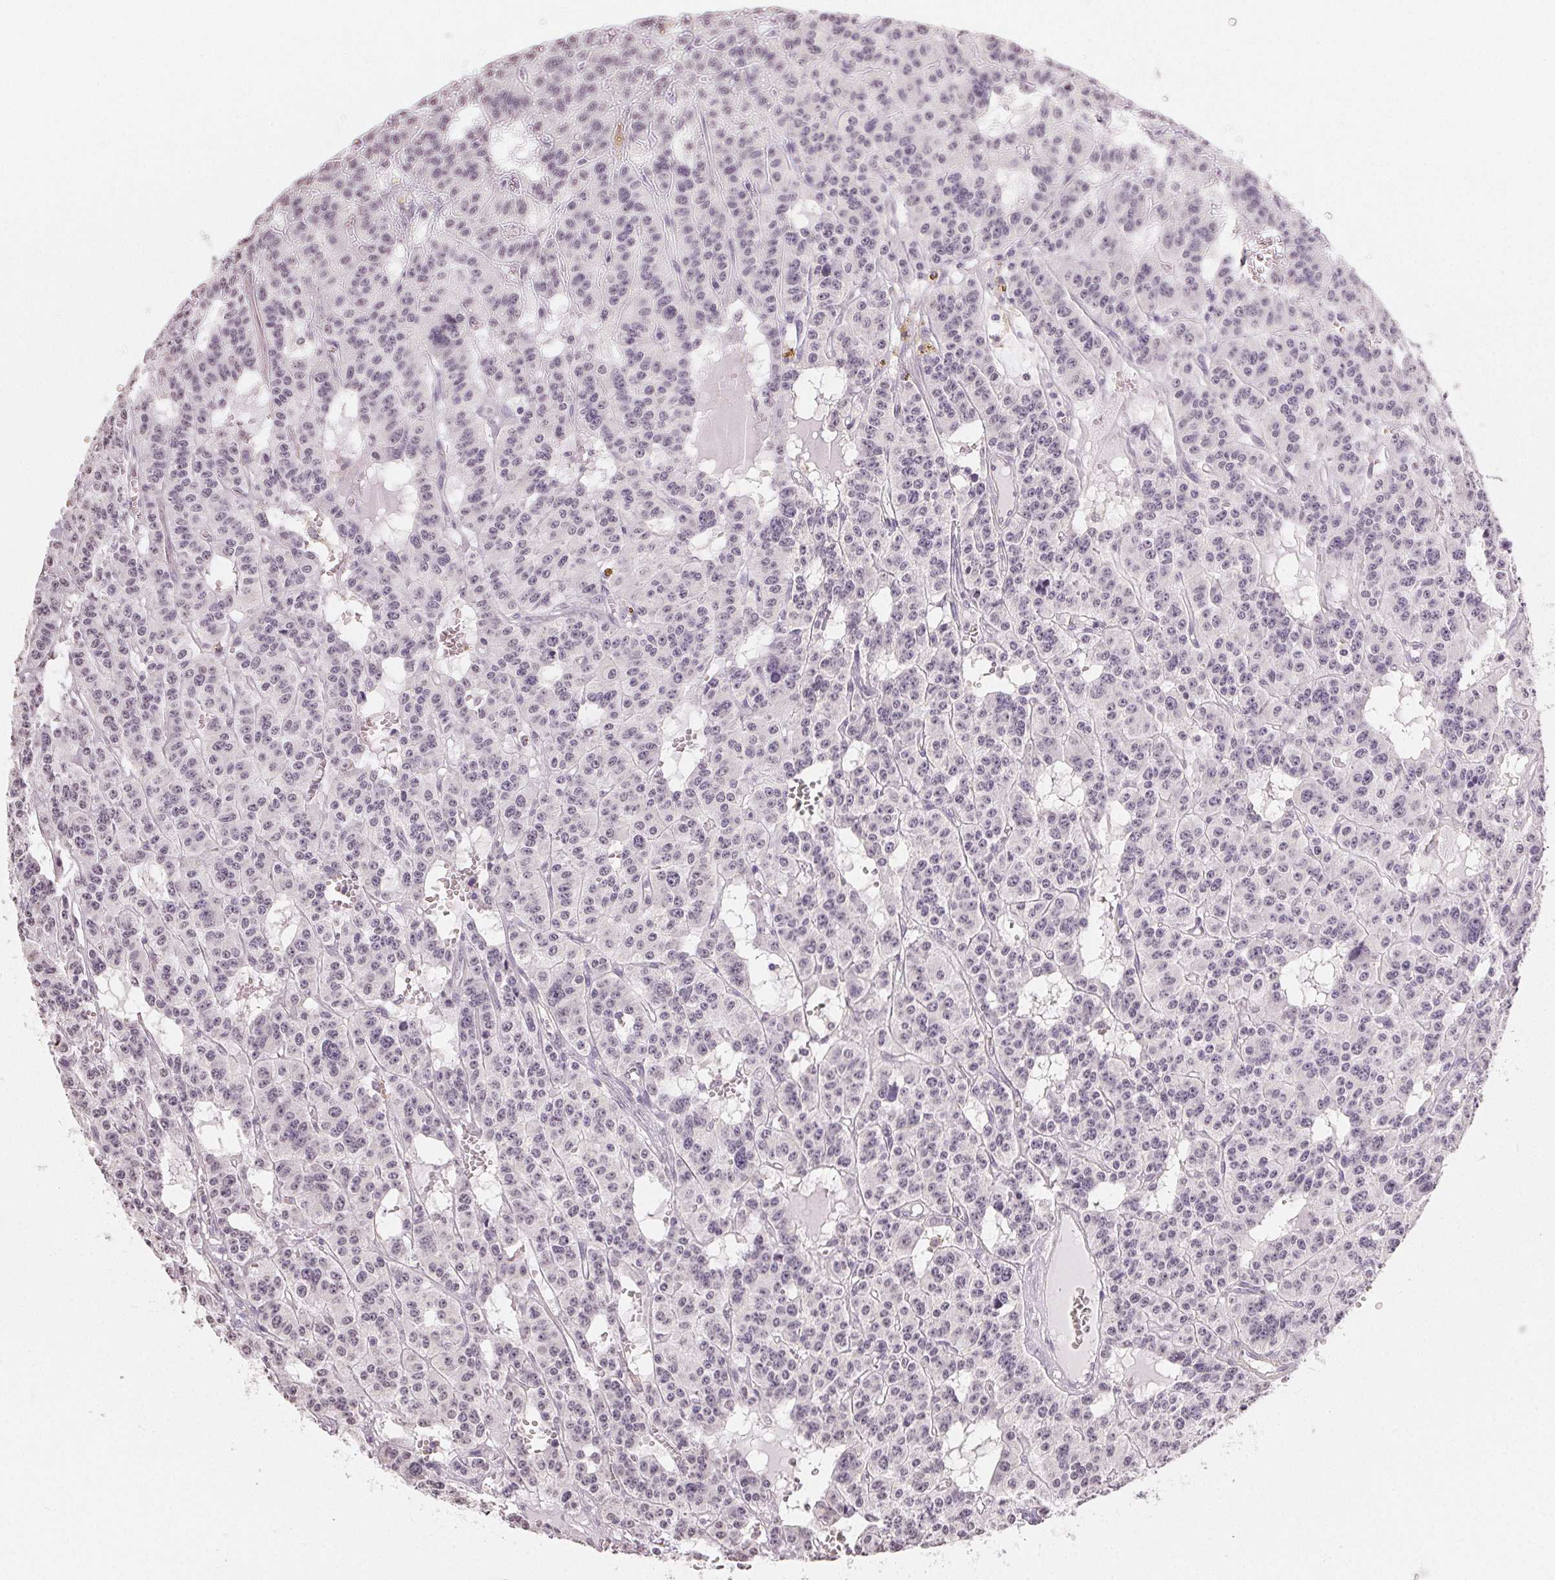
{"staining": {"intensity": "negative", "quantity": "none", "location": "none"}, "tissue": "carcinoid", "cell_type": "Tumor cells", "image_type": "cancer", "snomed": [{"axis": "morphology", "description": "Carcinoid, malignant, NOS"}, {"axis": "topography", "description": "Lung"}], "caption": "IHC of malignant carcinoid shows no expression in tumor cells. (DAB immunohistochemistry, high magnification).", "gene": "TMEM174", "patient": {"sex": "female", "age": 71}}